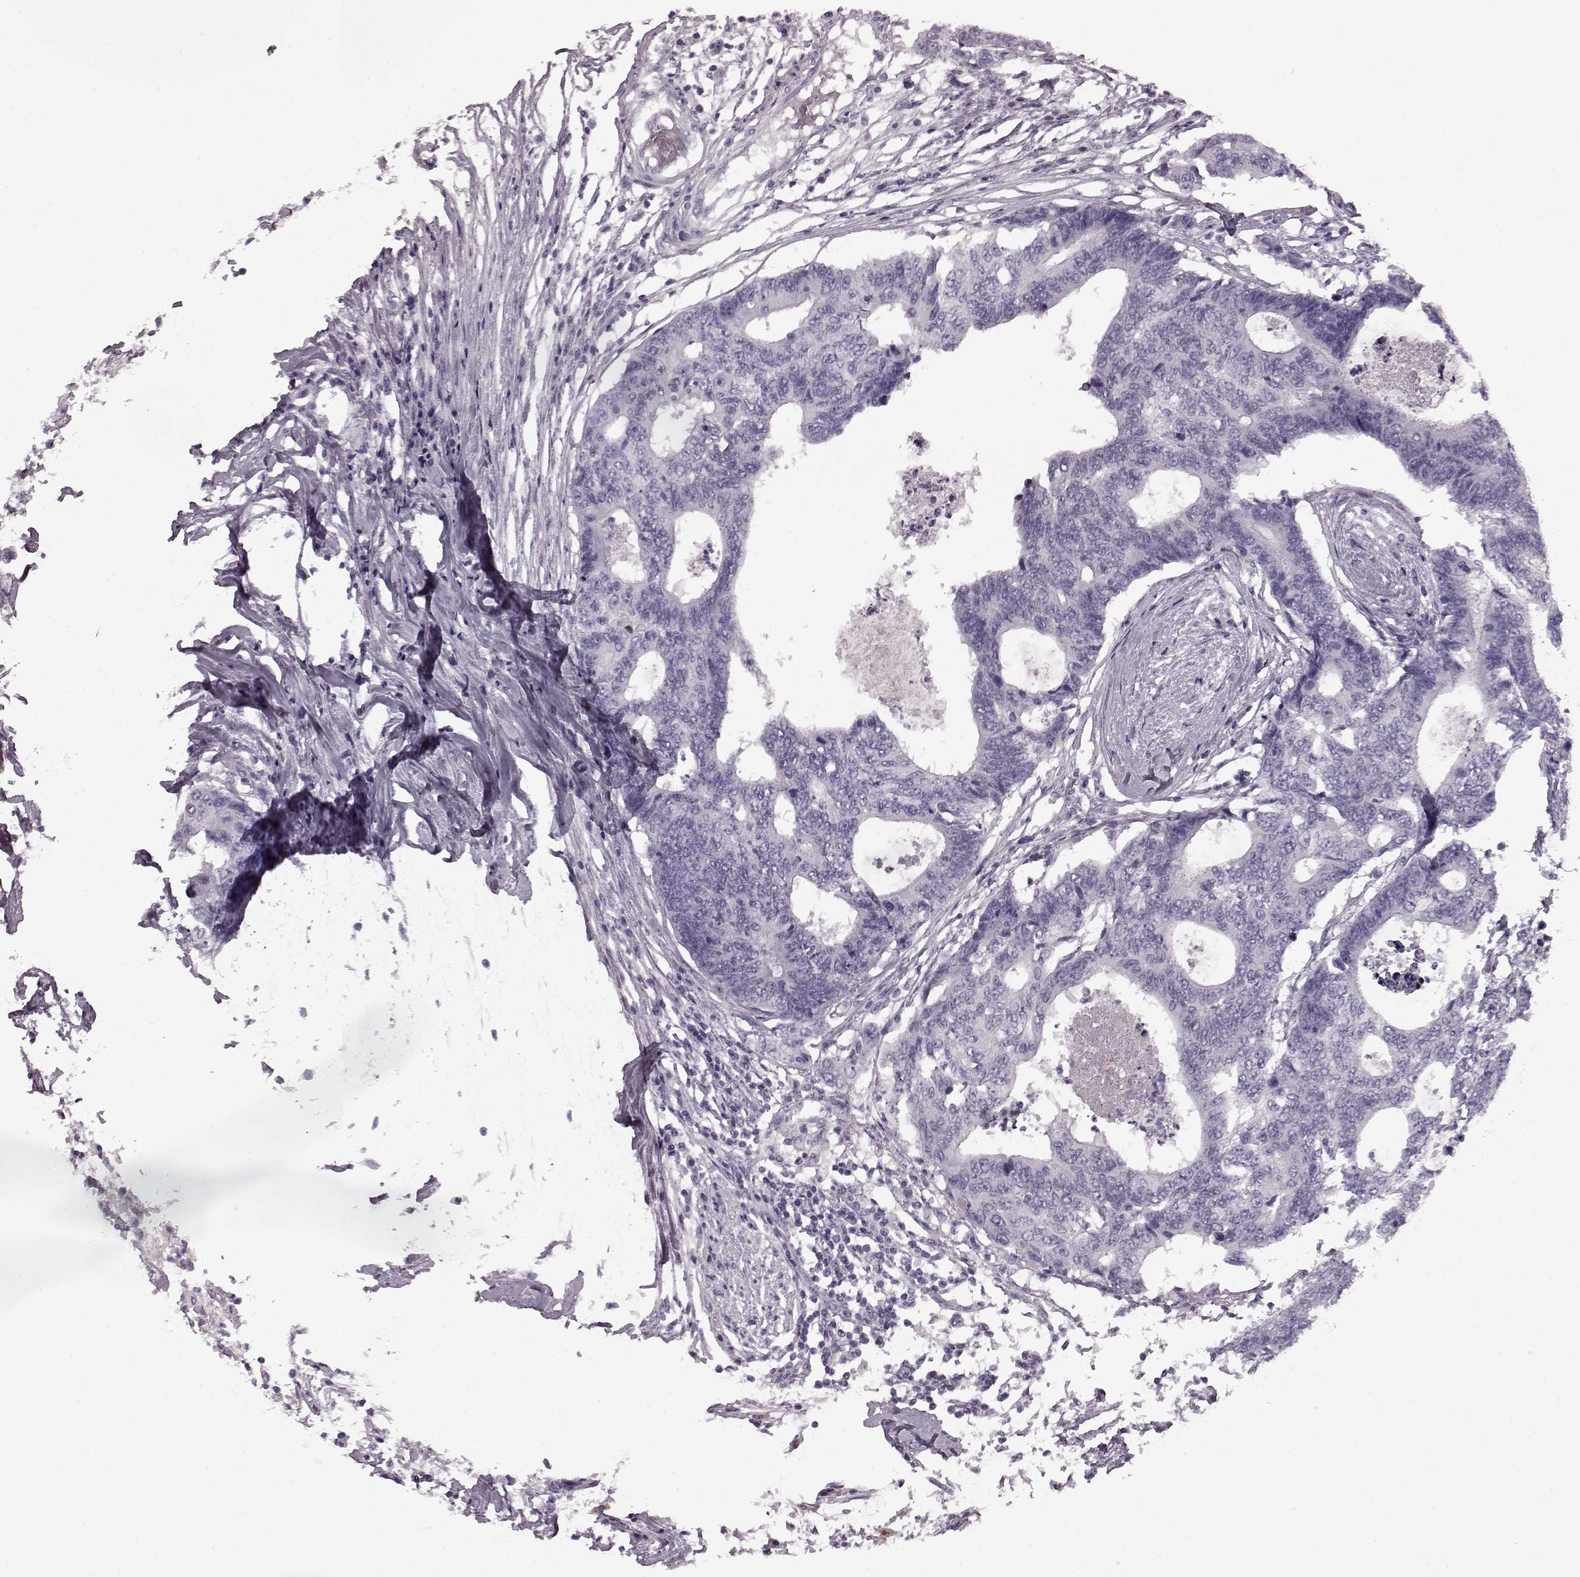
{"staining": {"intensity": "negative", "quantity": "none", "location": "none"}, "tissue": "colorectal cancer", "cell_type": "Tumor cells", "image_type": "cancer", "snomed": [{"axis": "morphology", "description": "Adenocarcinoma, NOS"}, {"axis": "topography", "description": "Colon"}], "caption": "Immunohistochemistry histopathology image of neoplastic tissue: human colorectal cancer (adenocarcinoma) stained with DAB (3,3'-diaminobenzidine) demonstrates no significant protein positivity in tumor cells. (IHC, brightfield microscopy, high magnification).", "gene": "CST7", "patient": {"sex": "female", "age": 48}}